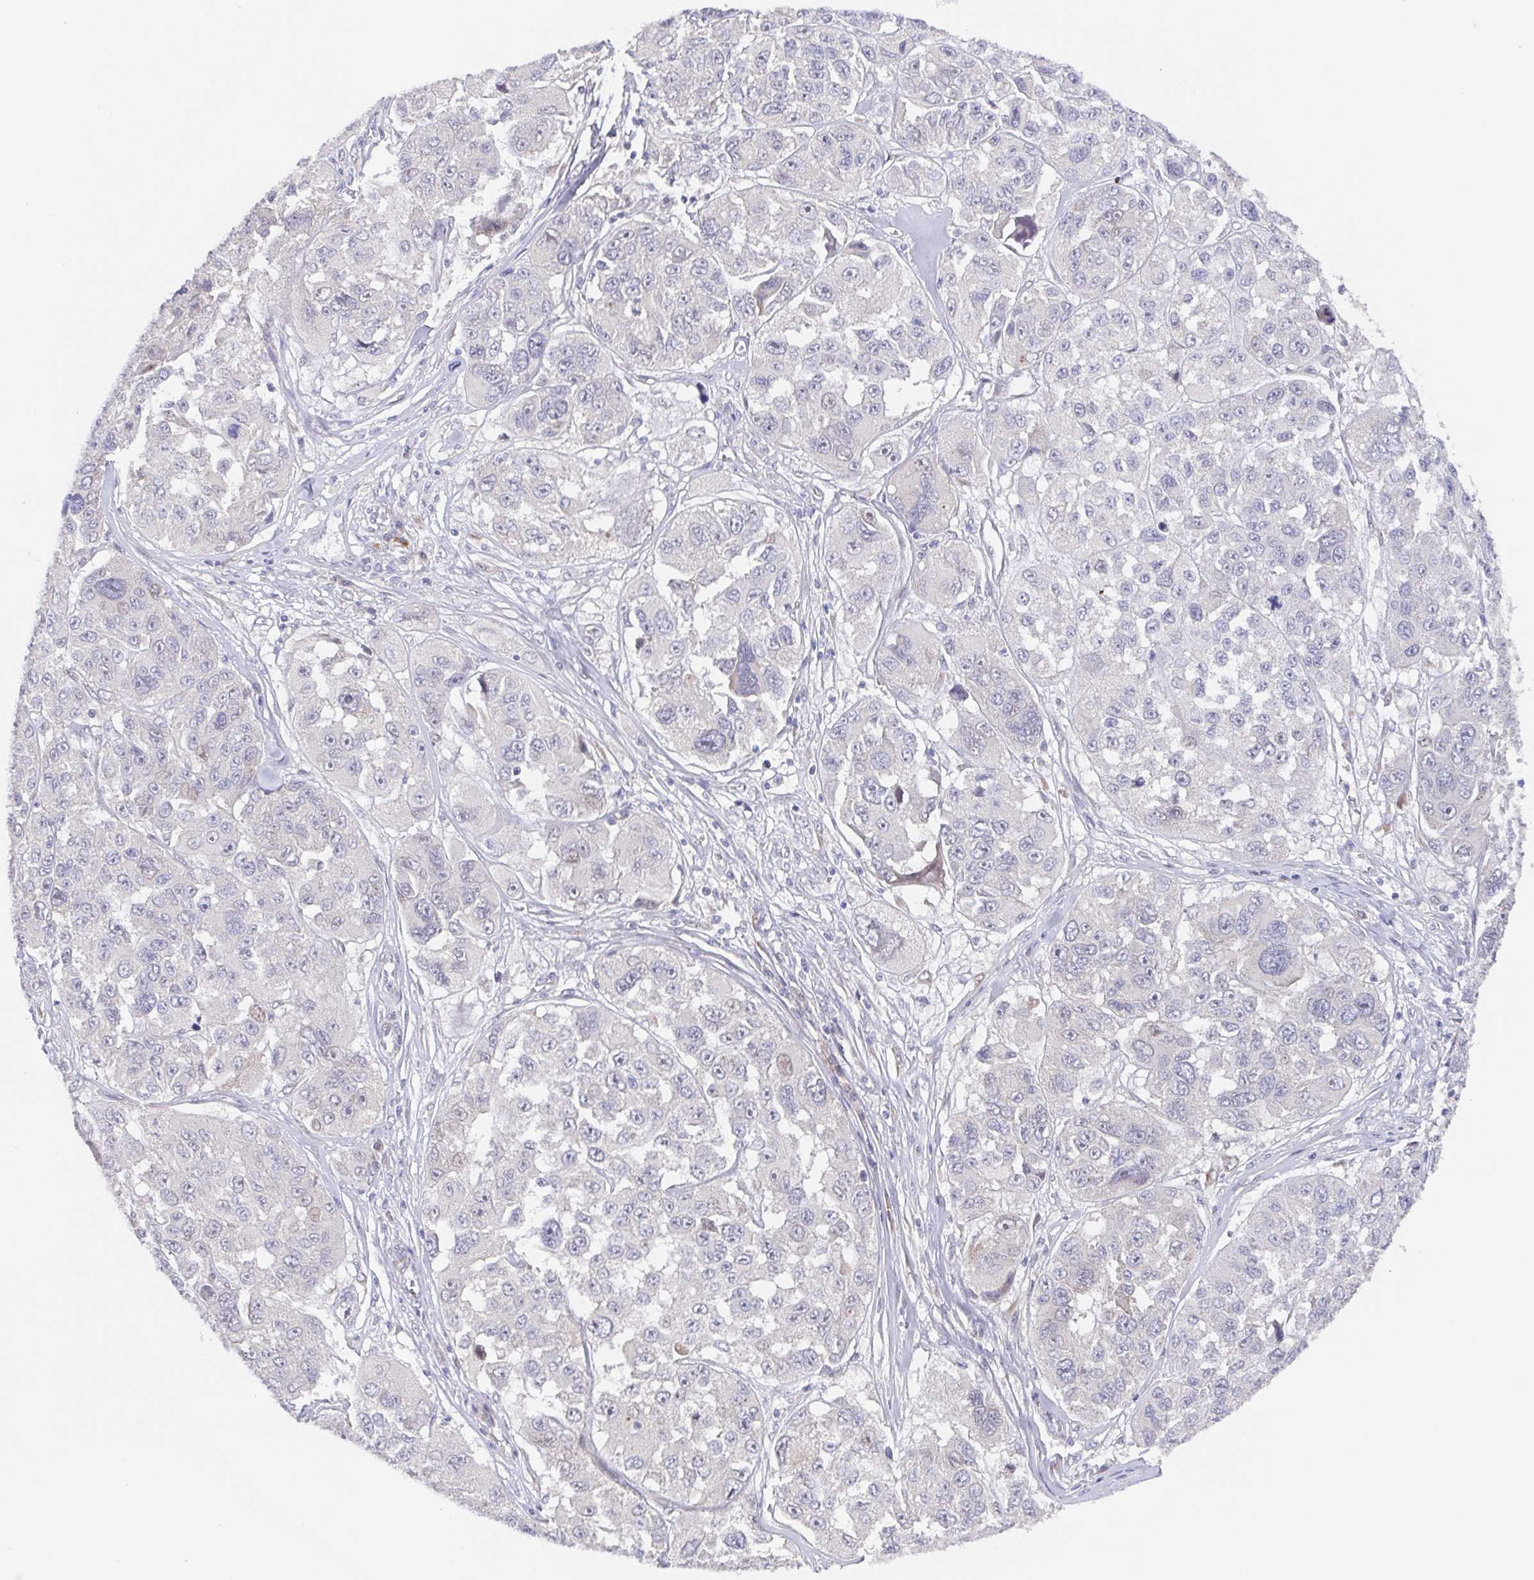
{"staining": {"intensity": "negative", "quantity": "none", "location": "none"}, "tissue": "melanoma", "cell_type": "Tumor cells", "image_type": "cancer", "snomed": [{"axis": "morphology", "description": "Malignant melanoma, NOS"}, {"axis": "topography", "description": "Skin"}], "caption": "Immunohistochemistry (IHC) of melanoma shows no expression in tumor cells. (DAB immunohistochemistry (IHC) with hematoxylin counter stain).", "gene": "POU2F3", "patient": {"sex": "female", "age": 66}}